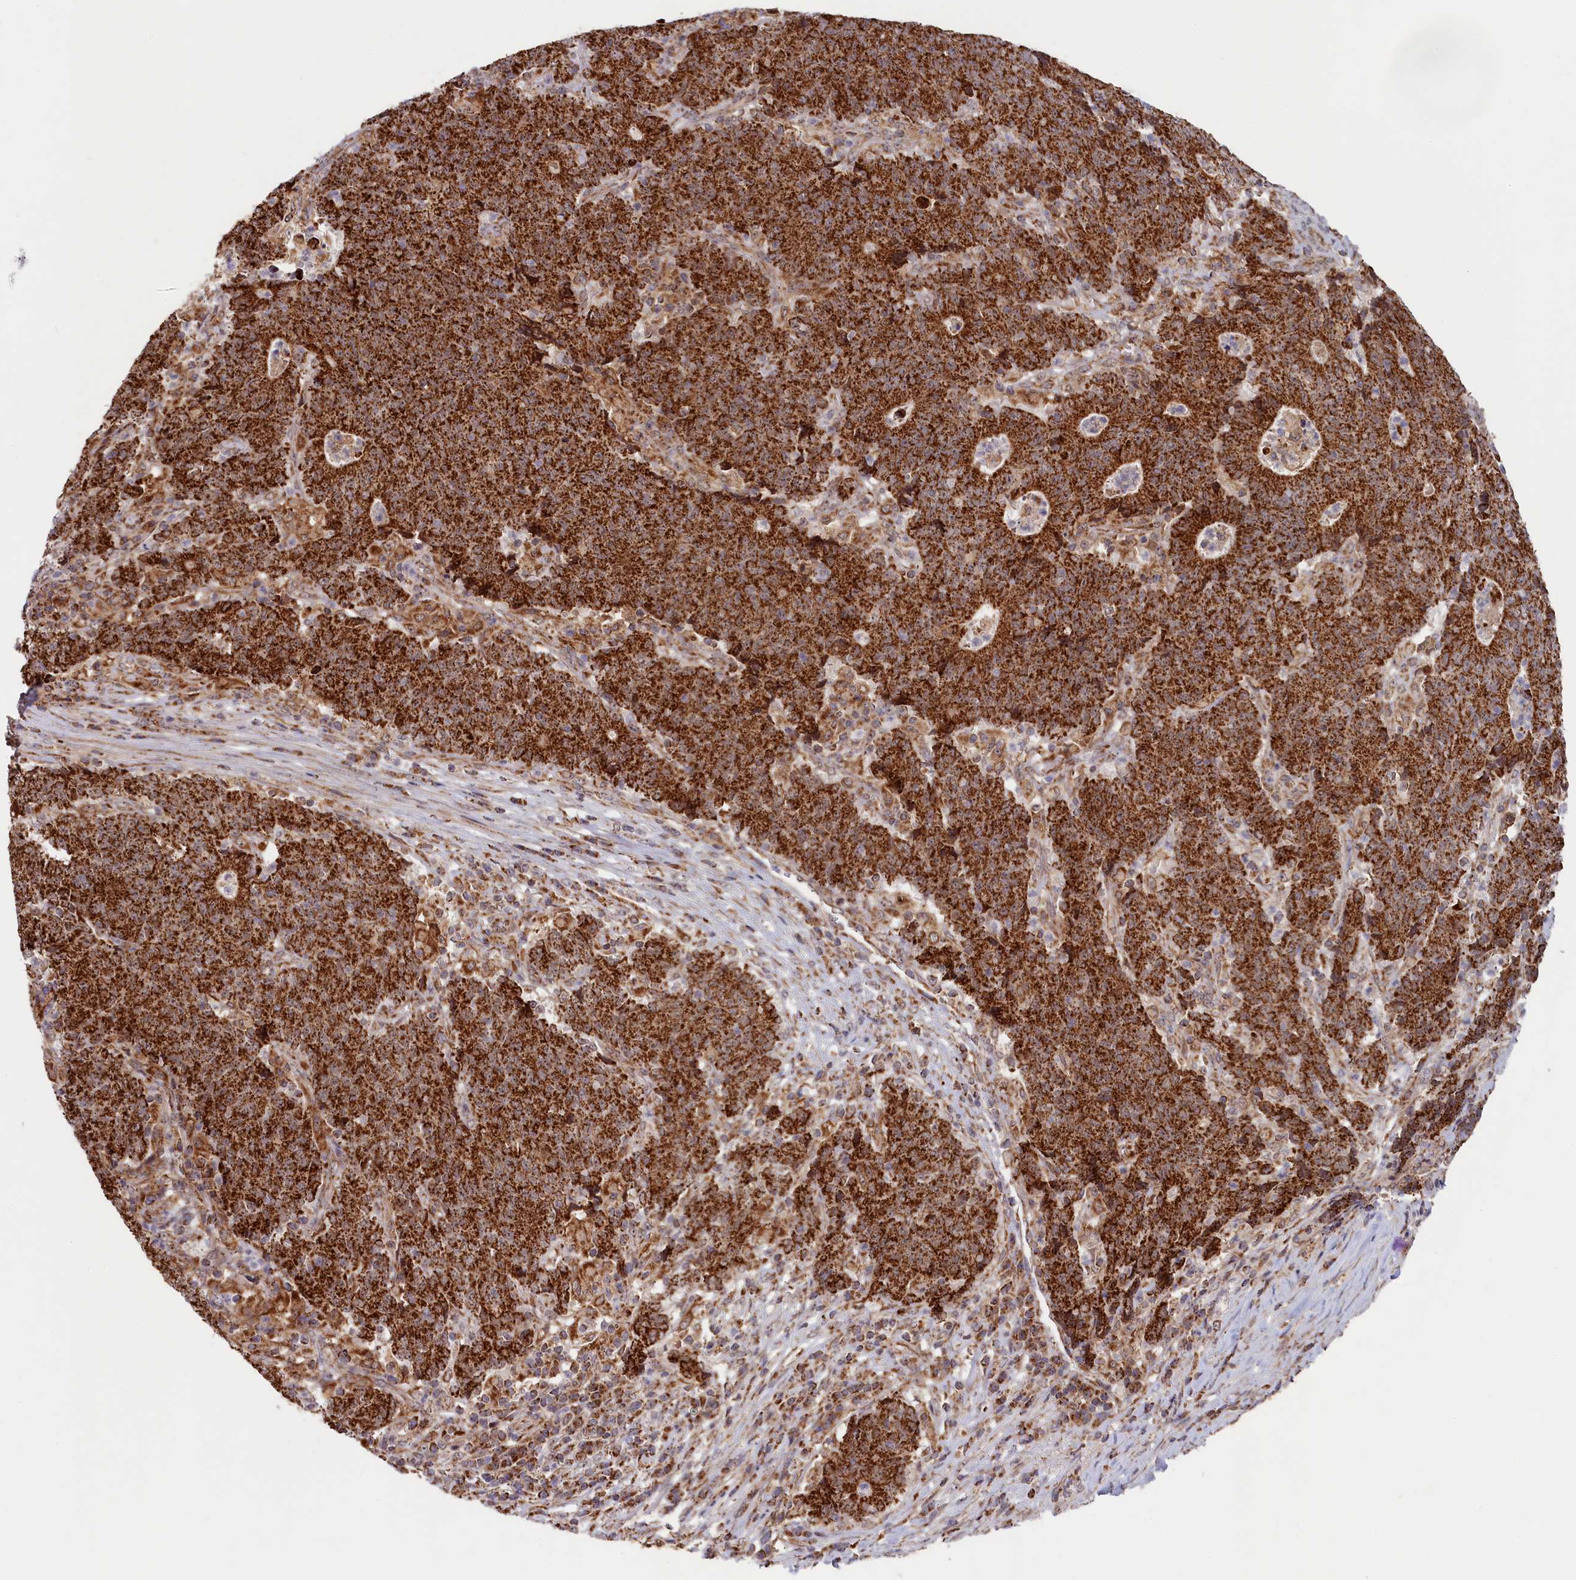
{"staining": {"intensity": "strong", "quantity": ">75%", "location": "cytoplasmic/membranous"}, "tissue": "colorectal cancer", "cell_type": "Tumor cells", "image_type": "cancer", "snomed": [{"axis": "morphology", "description": "Adenocarcinoma, NOS"}, {"axis": "topography", "description": "Colon"}], "caption": "About >75% of tumor cells in human colorectal cancer (adenocarcinoma) exhibit strong cytoplasmic/membranous protein staining as visualized by brown immunohistochemical staining.", "gene": "DUS3L", "patient": {"sex": "female", "age": 75}}